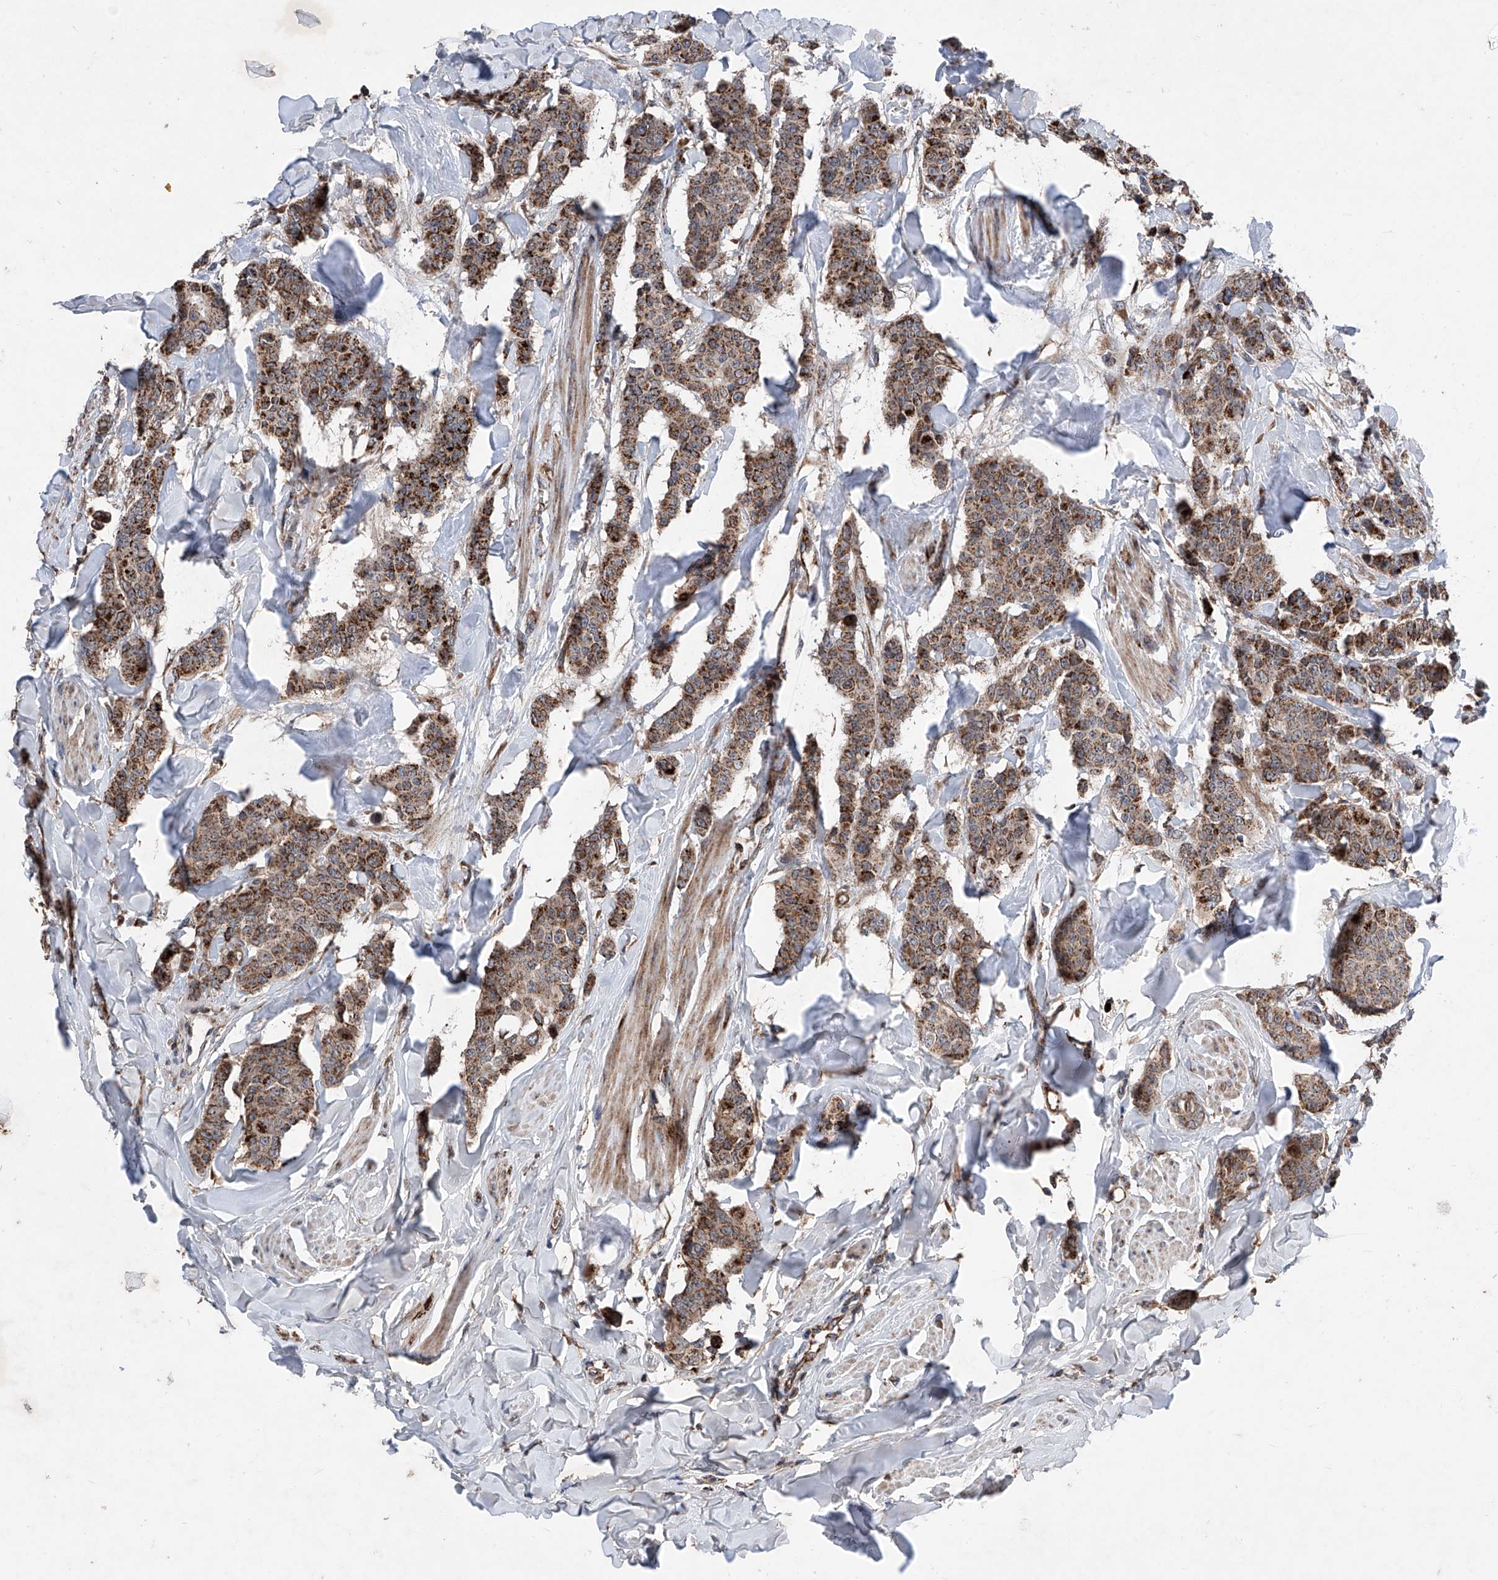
{"staining": {"intensity": "moderate", "quantity": ">75%", "location": "cytoplasmic/membranous"}, "tissue": "breast cancer", "cell_type": "Tumor cells", "image_type": "cancer", "snomed": [{"axis": "morphology", "description": "Duct carcinoma"}, {"axis": "topography", "description": "Breast"}], "caption": "High-power microscopy captured an immunohistochemistry (IHC) micrograph of breast intraductal carcinoma, revealing moderate cytoplasmic/membranous expression in approximately >75% of tumor cells.", "gene": "DAD1", "patient": {"sex": "female", "age": 40}}